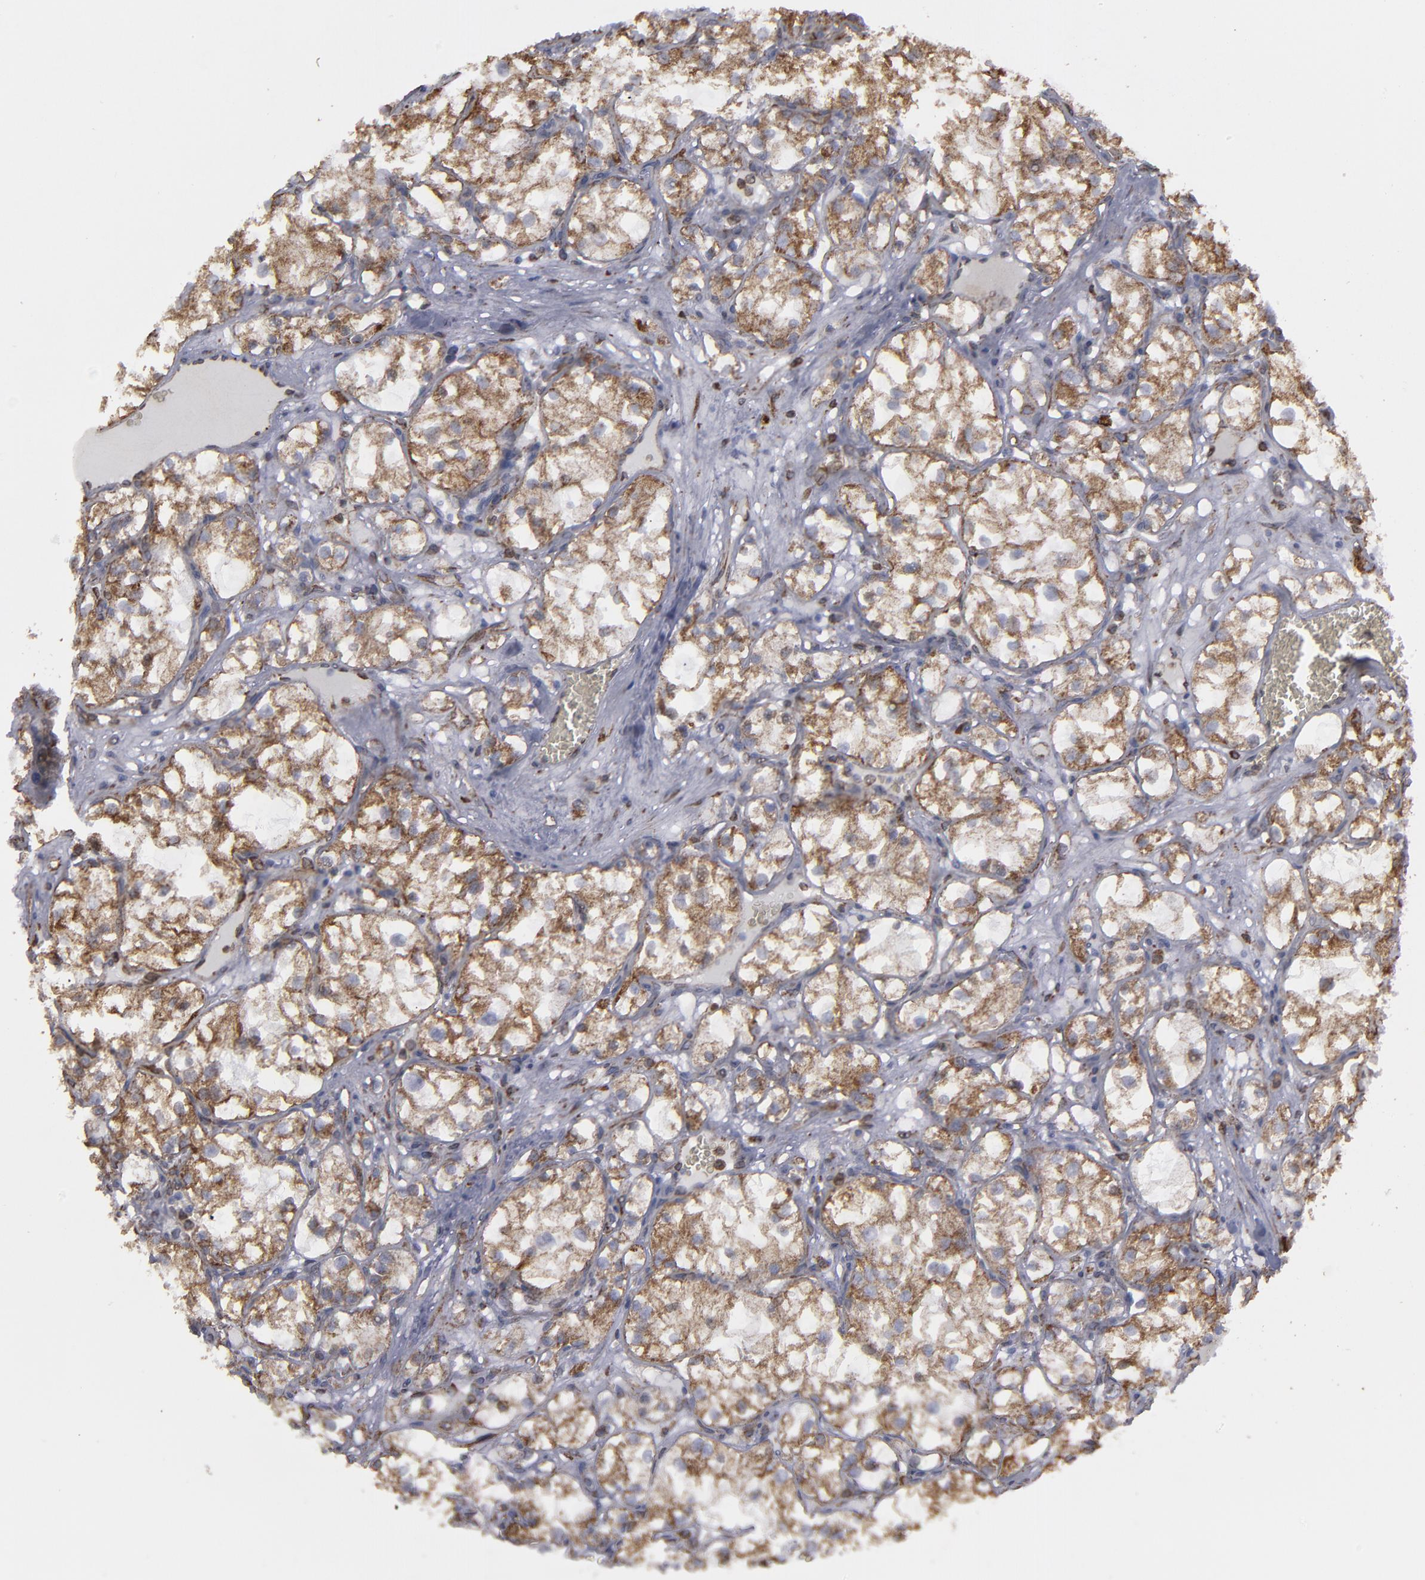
{"staining": {"intensity": "moderate", "quantity": ">75%", "location": "cytoplasmic/membranous"}, "tissue": "renal cancer", "cell_type": "Tumor cells", "image_type": "cancer", "snomed": [{"axis": "morphology", "description": "Adenocarcinoma, NOS"}, {"axis": "topography", "description": "Kidney"}], "caption": "Renal cancer stained with a protein marker shows moderate staining in tumor cells.", "gene": "ERLIN2", "patient": {"sex": "male", "age": 61}}